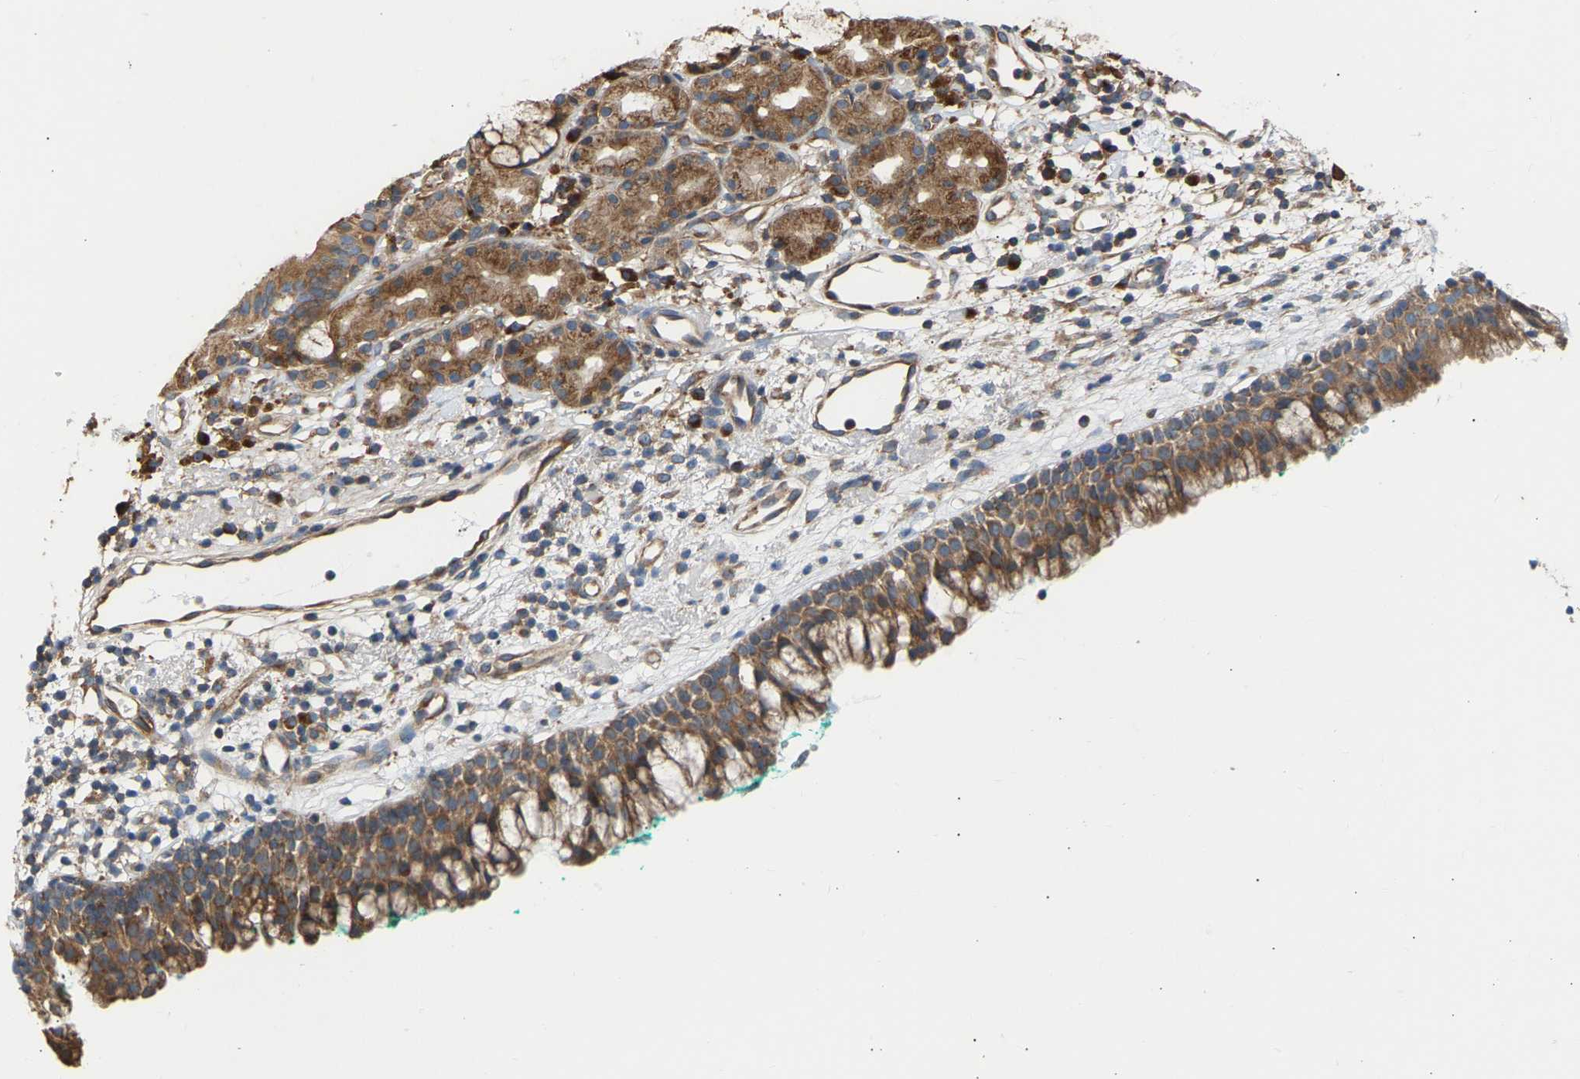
{"staining": {"intensity": "moderate", "quantity": ">75%", "location": "cytoplasmic/membranous"}, "tissue": "nasopharynx", "cell_type": "Respiratory epithelial cells", "image_type": "normal", "snomed": [{"axis": "morphology", "description": "Normal tissue, NOS"}, {"axis": "morphology", "description": "Basal cell carcinoma"}, {"axis": "topography", "description": "Cartilage tissue"}, {"axis": "topography", "description": "Nasopharynx"}, {"axis": "topography", "description": "Oral tissue"}], "caption": "Benign nasopharynx was stained to show a protein in brown. There is medium levels of moderate cytoplasmic/membranous staining in approximately >75% of respiratory epithelial cells. (IHC, brightfield microscopy, high magnification).", "gene": "GCN1", "patient": {"sex": "female", "age": 77}}